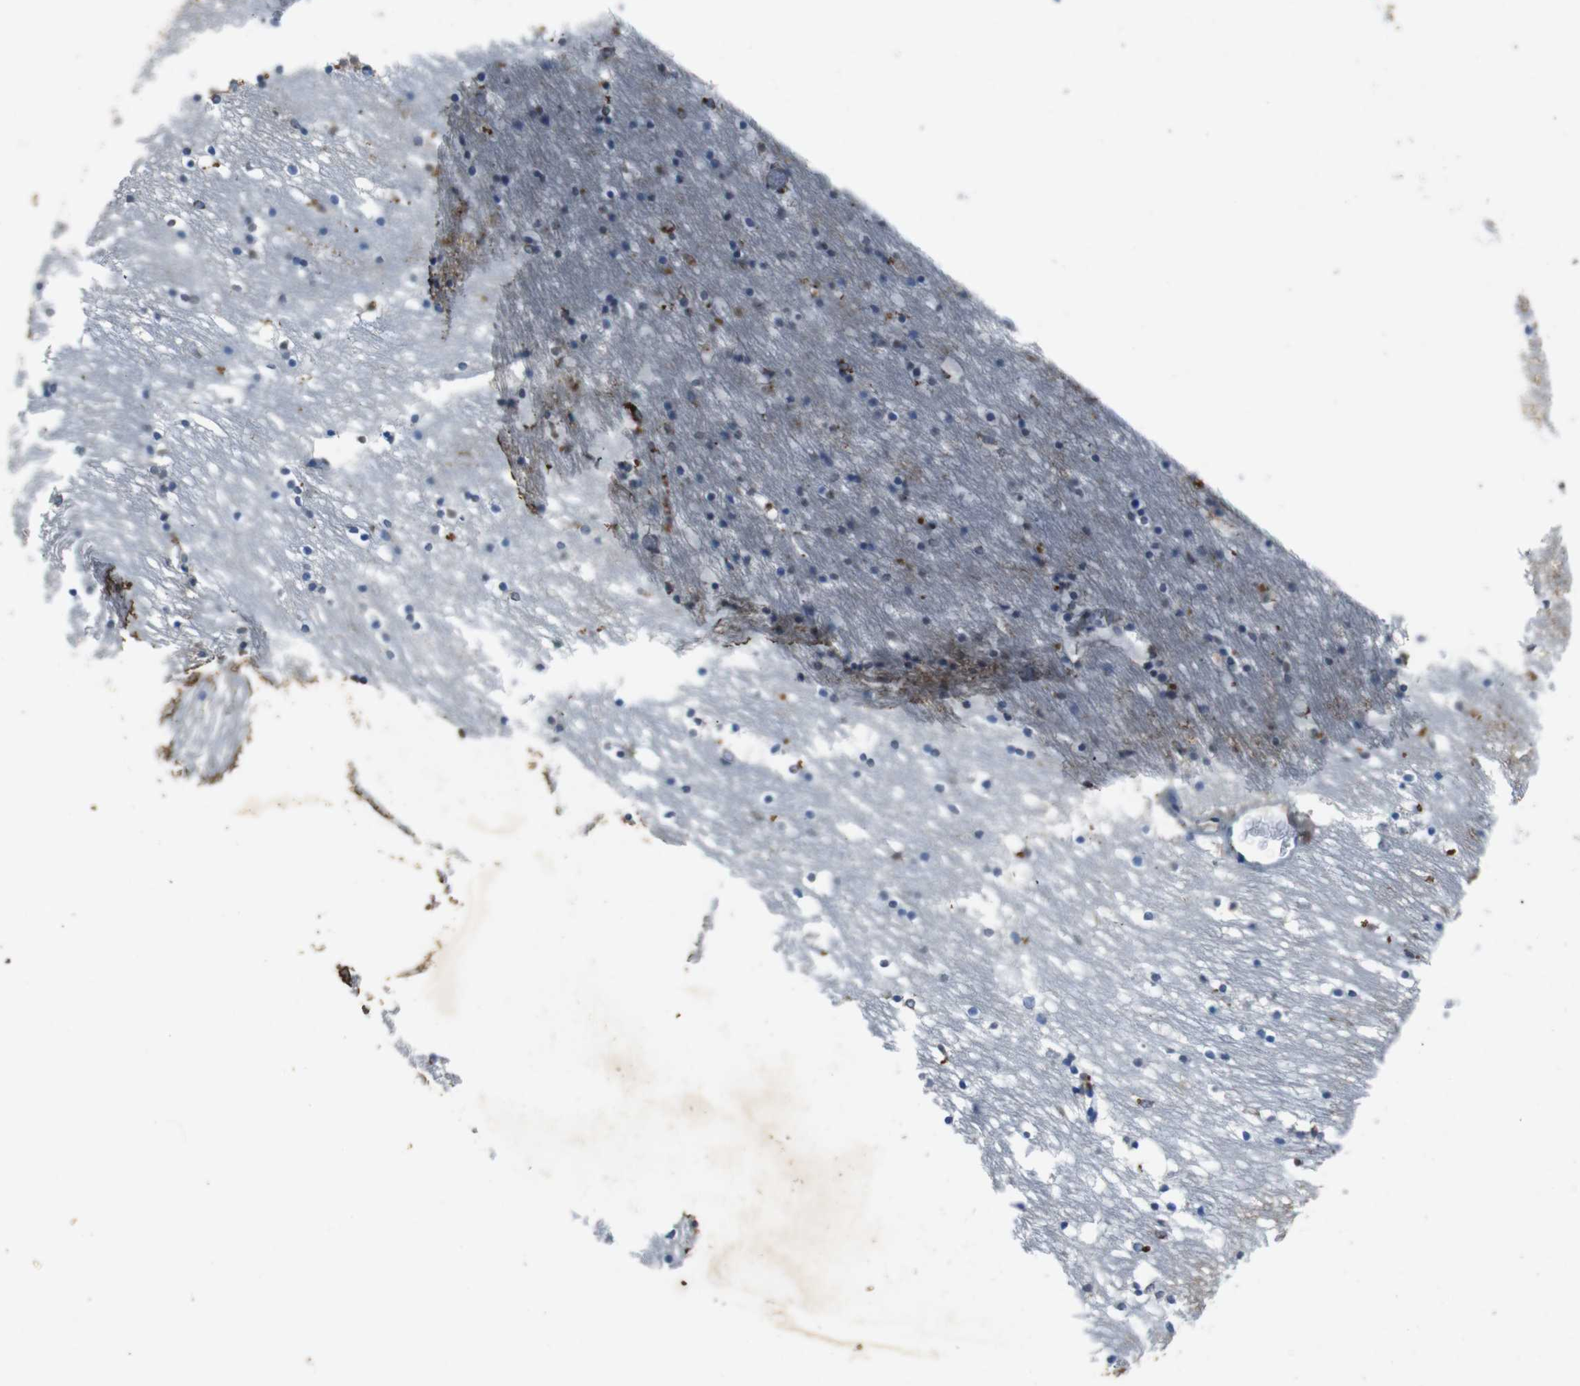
{"staining": {"intensity": "weak", "quantity": "<25%", "location": "cytoplasmic/membranous"}, "tissue": "caudate", "cell_type": "Glial cells", "image_type": "normal", "snomed": [{"axis": "morphology", "description": "Normal tissue, NOS"}, {"axis": "topography", "description": "Lateral ventricle wall"}], "caption": "IHC photomicrograph of unremarkable caudate: human caudate stained with DAB shows no significant protein positivity in glial cells.", "gene": "STBD1", "patient": {"sex": "male", "age": 45}}